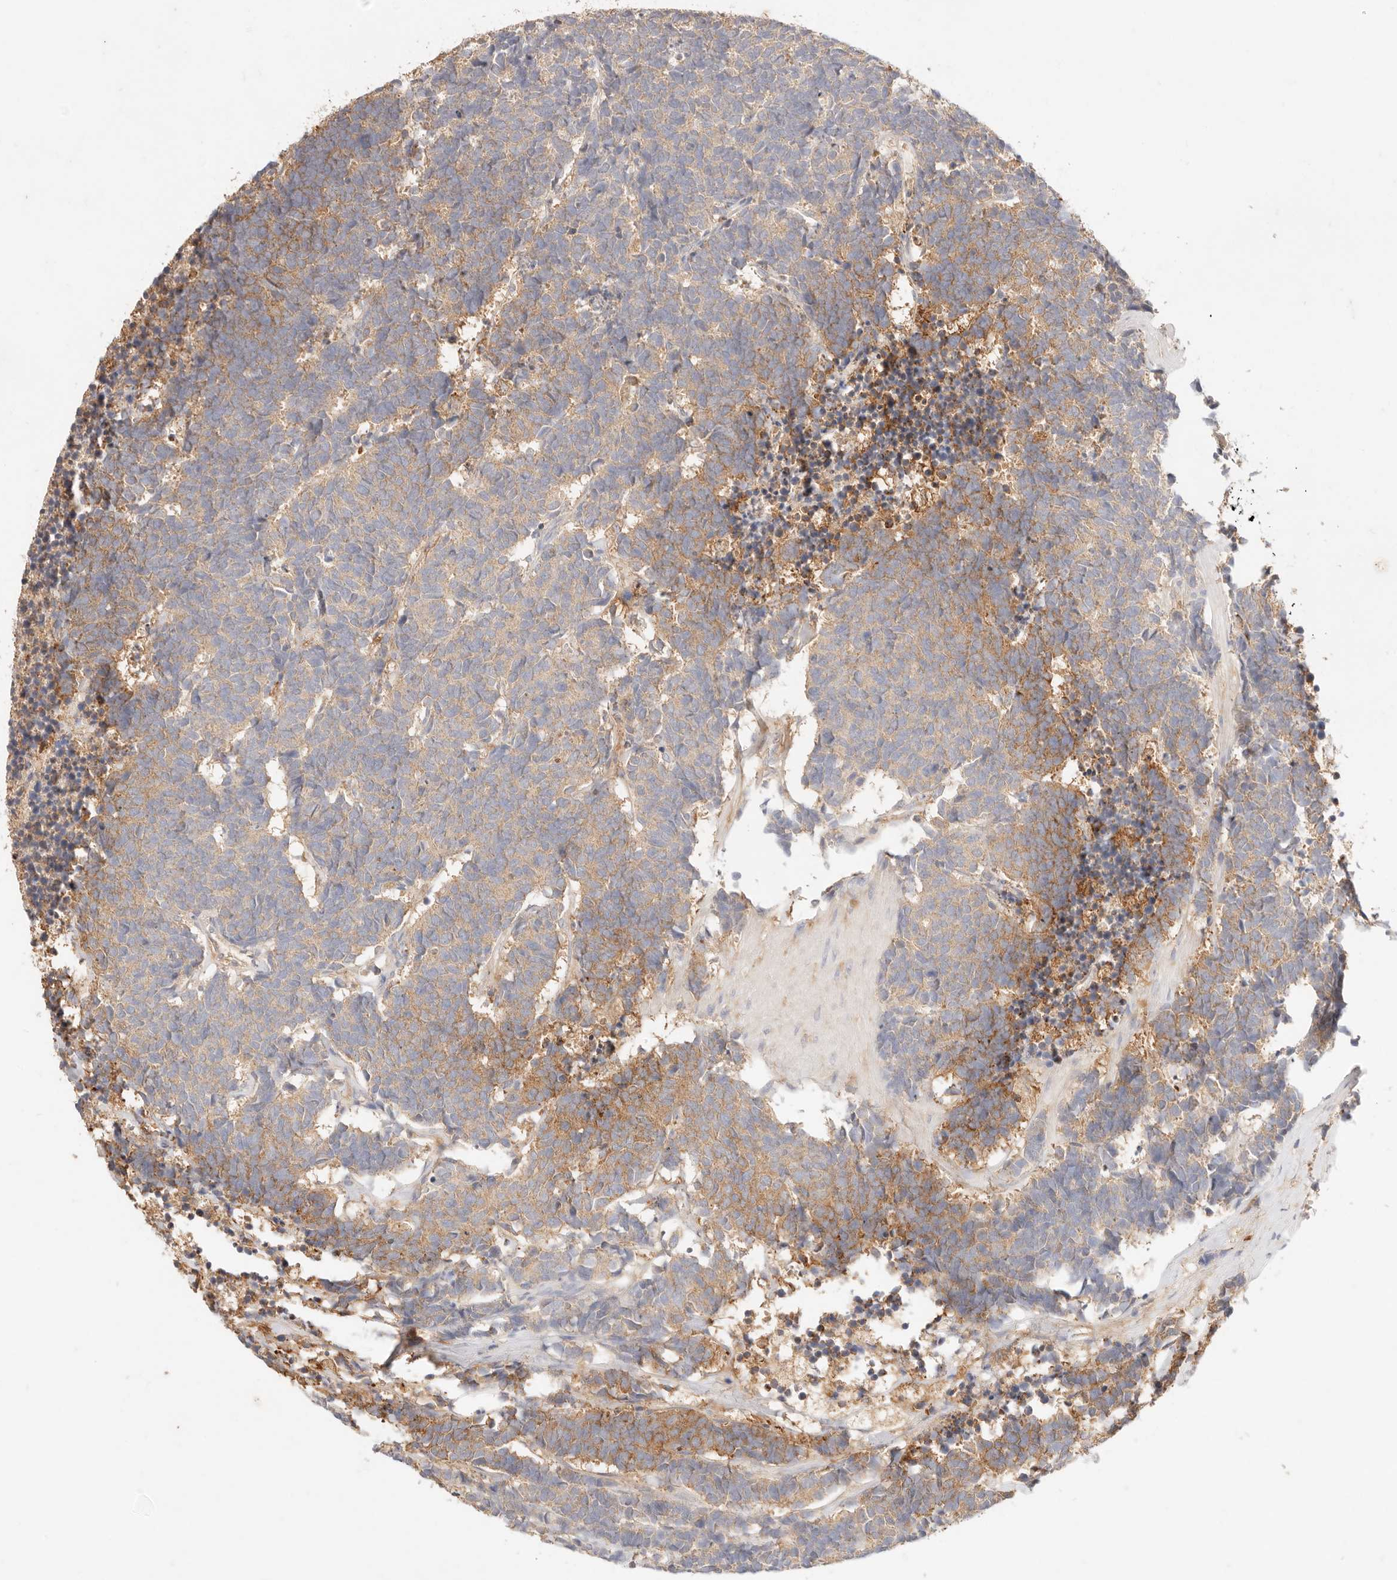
{"staining": {"intensity": "moderate", "quantity": "25%-75%", "location": "cytoplasmic/membranous"}, "tissue": "carcinoid", "cell_type": "Tumor cells", "image_type": "cancer", "snomed": [{"axis": "morphology", "description": "Carcinoma, NOS"}, {"axis": "morphology", "description": "Carcinoid, malignant, NOS"}, {"axis": "topography", "description": "Urinary bladder"}], "caption": "Immunohistochemistry (IHC) micrograph of neoplastic tissue: human carcinoma stained using IHC displays medium levels of moderate protein expression localized specifically in the cytoplasmic/membranous of tumor cells, appearing as a cytoplasmic/membranous brown color.", "gene": "HK2", "patient": {"sex": "male", "age": 57}}